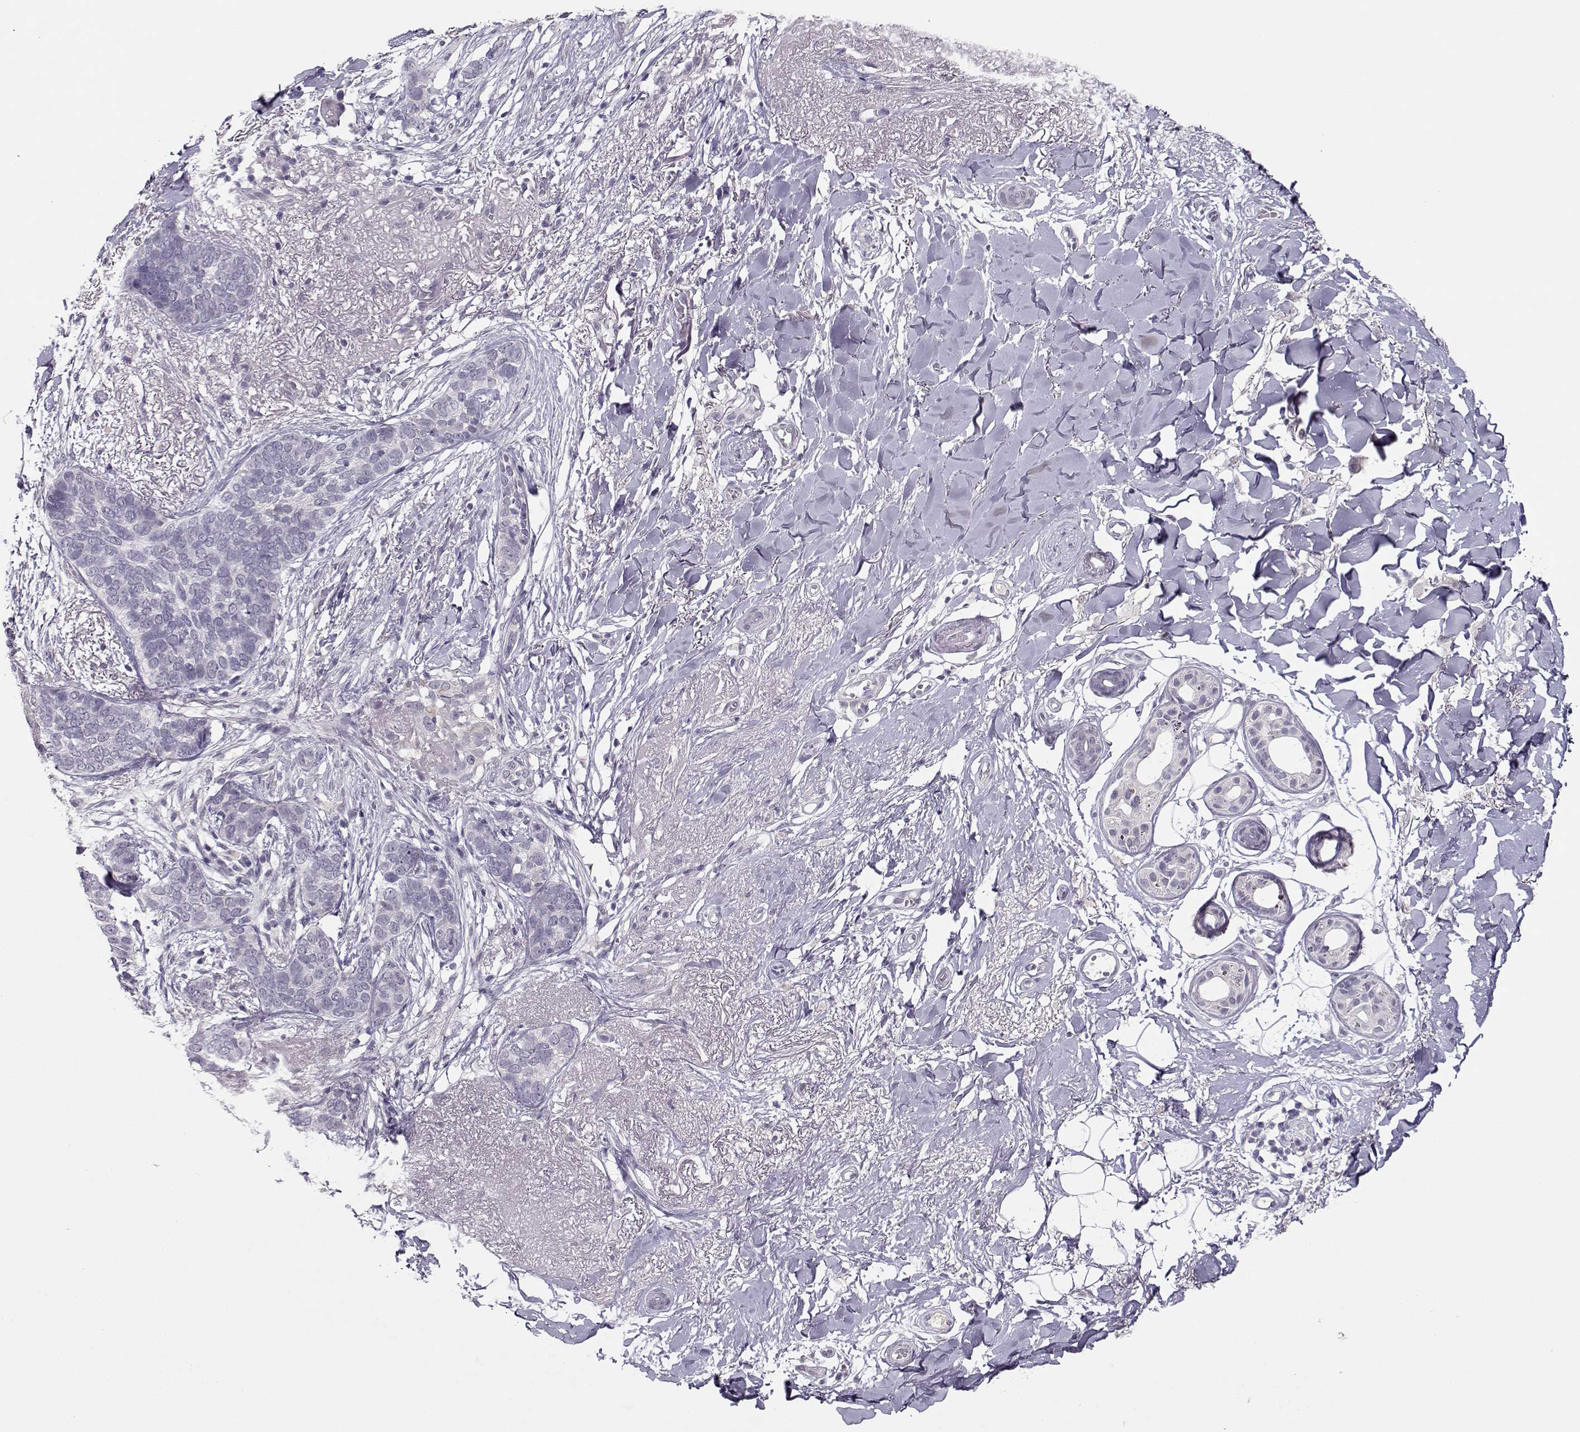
{"staining": {"intensity": "negative", "quantity": "none", "location": "none"}, "tissue": "skin cancer", "cell_type": "Tumor cells", "image_type": "cancer", "snomed": [{"axis": "morphology", "description": "Normal tissue, NOS"}, {"axis": "morphology", "description": "Basal cell carcinoma"}, {"axis": "topography", "description": "Skin"}], "caption": "Human skin cancer stained for a protein using IHC shows no staining in tumor cells.", "gene": "C16orf86", "patient": {"sex": "male", "age": 84}}